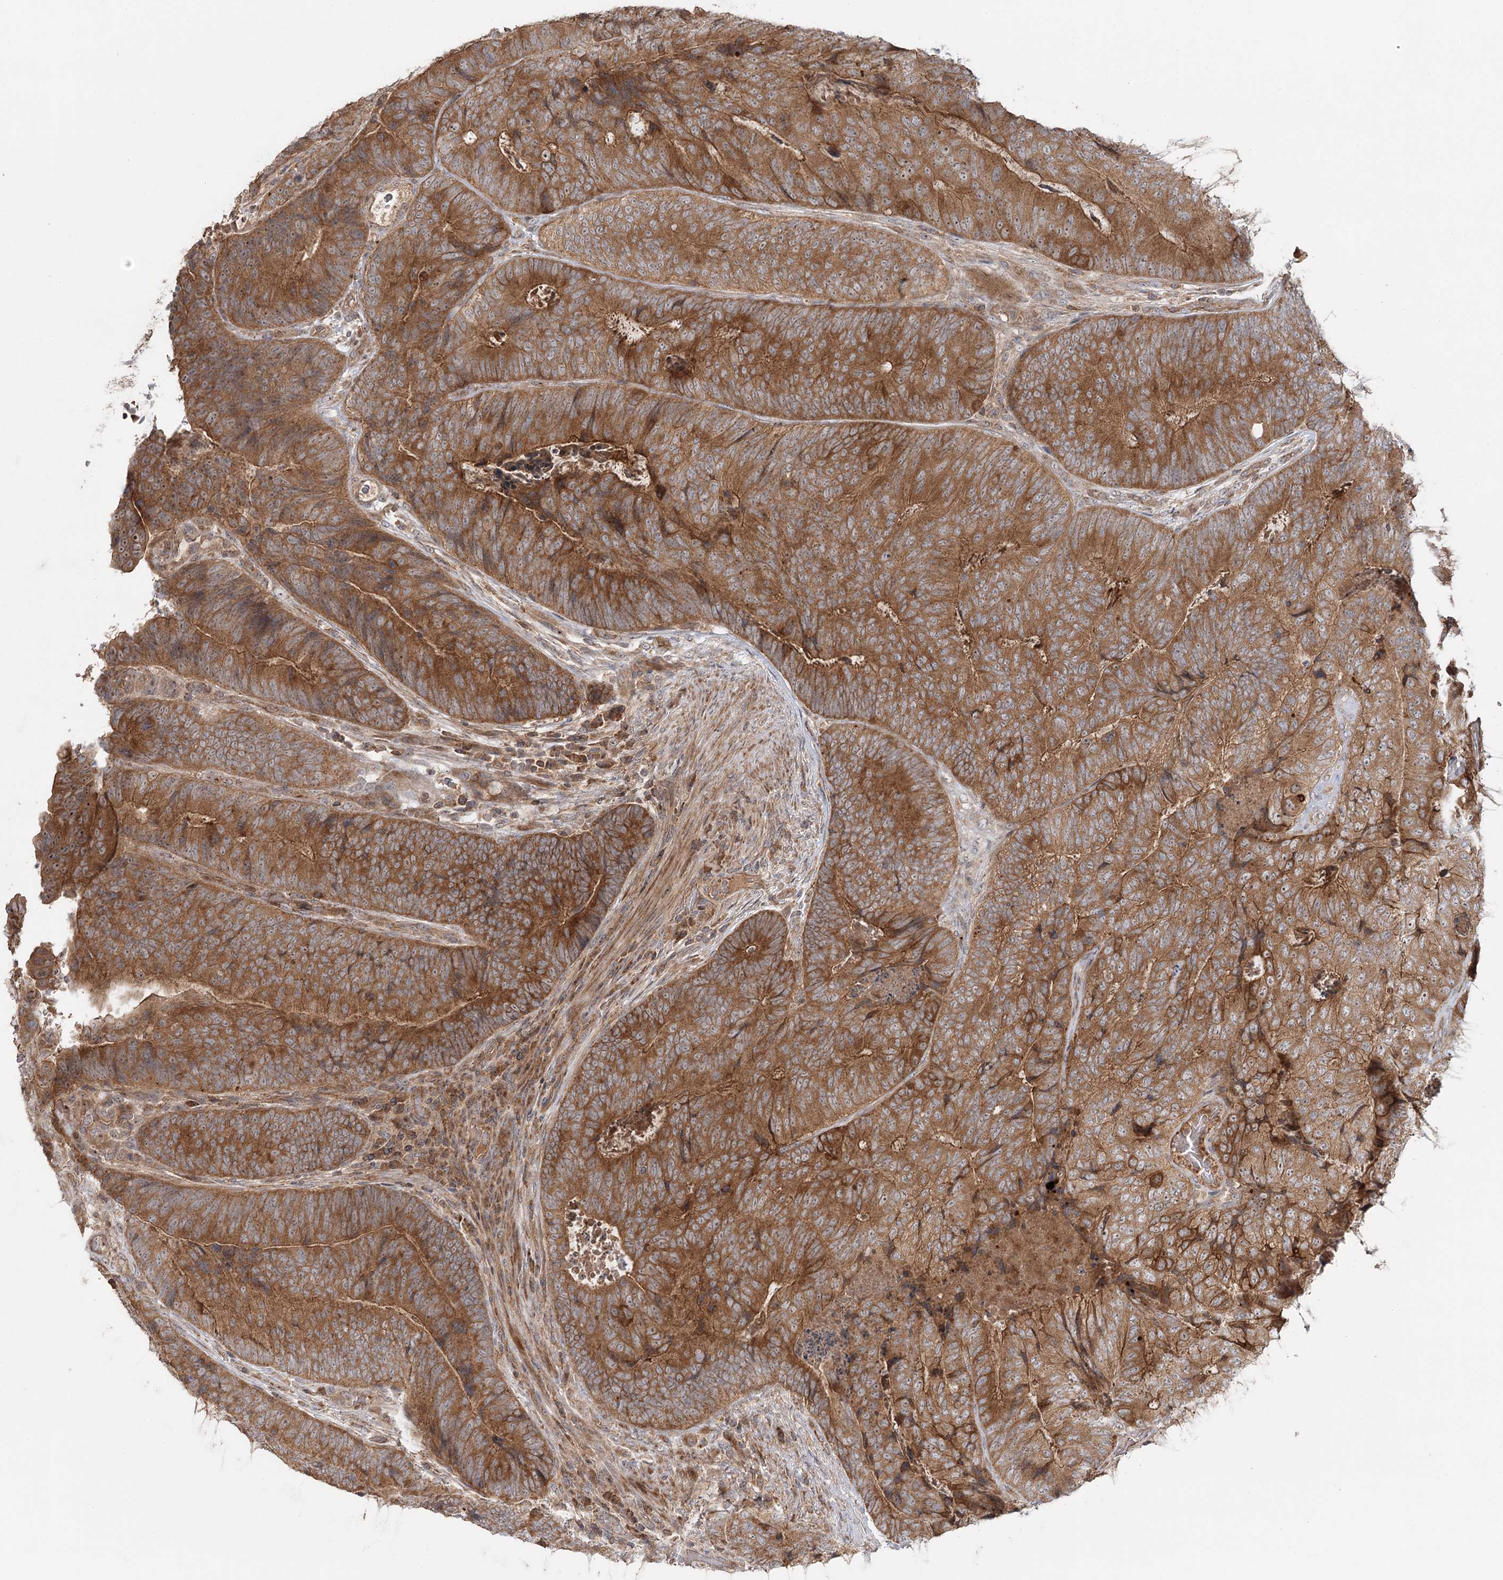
{"staining": {"intensity": "strong", "quantity": ">75%", "location": "cytoplasmic/membranous"}, "tissue": "colorectal cancer", "cell_type": "Tumor cells", "image_type": "cancer", "snomed": [{"axis": "morphology", "description": "Adenocarcinoma, NOS"}, {"axis": "topography", "description": "Colon"}], "caption": "An immunohistochemistry (IHC) image of tumor tissue is shown. Protein staining in brown labels strong cytoplasmic/membranous positivity in colorectal cancer (adenocarcinoma) within tumor cells. The staining was performed using DAB, with brown indicating positive protein expression. Nuclei are stained blue with hematoxylin.", "gene": "RAPGEF6", "patient": {"sex": "female", "age": 67}}